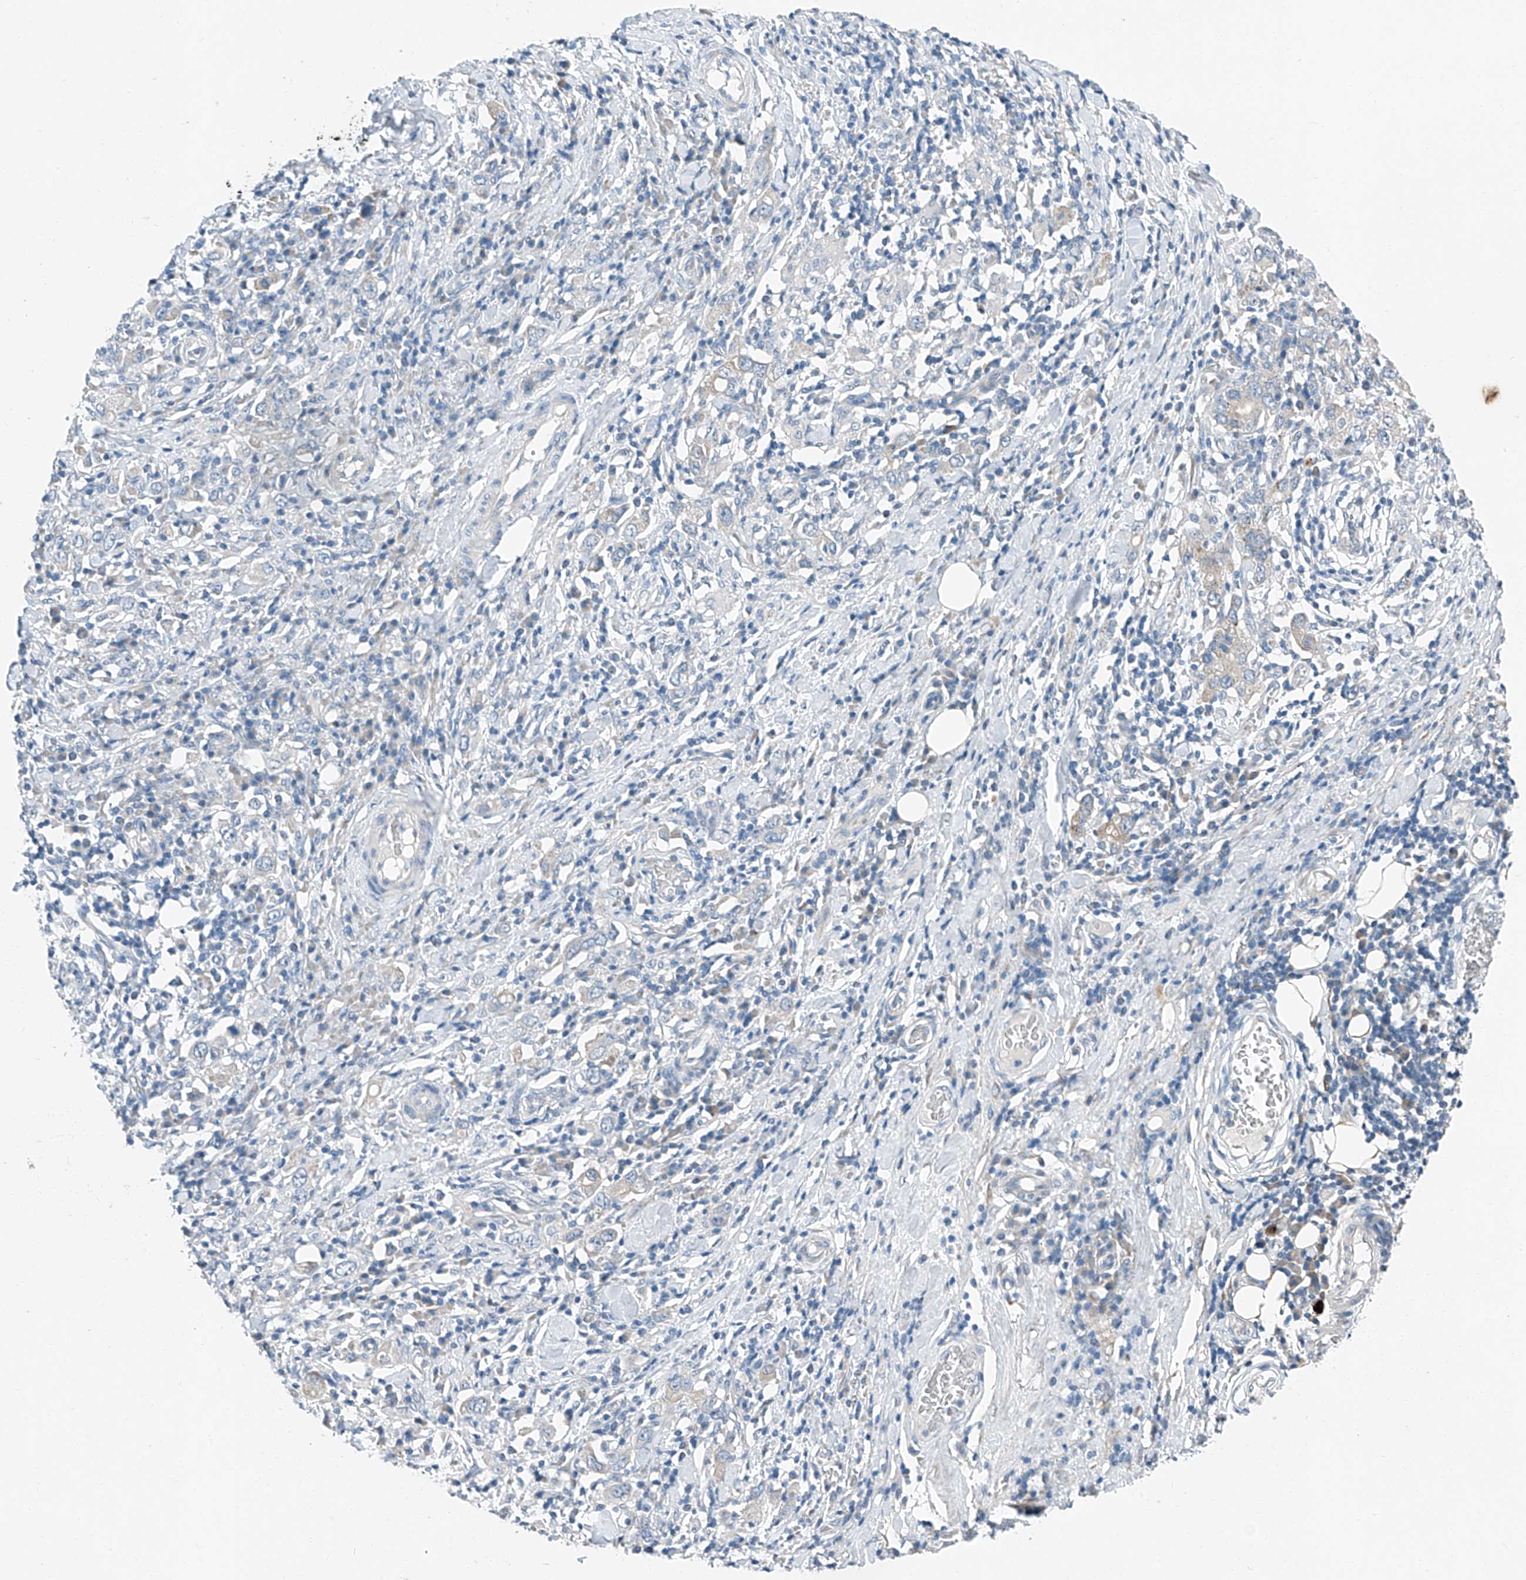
{"staining": {"intensity": "negative", "quantity": "none", "location": "none"}, "tissue": "stomach cancer", "cell_type": "Tumor cells", "image_type": "cancer", "snomed": [{"axis": "morphology", "description": "Adenocarcinoma, NOS"}, {"axis": "topography", "description": "Stomach, upper"}], "caption": "IHC micrograph of neoplastic tissue: adenocarcinoma (stomach) stained with DAB (3,3'-diaminobenzidine) reveals no significant protein positivity in tumor cells.", "gene": "MDGA1", "patient": {"sex": "male", "age": 62}}